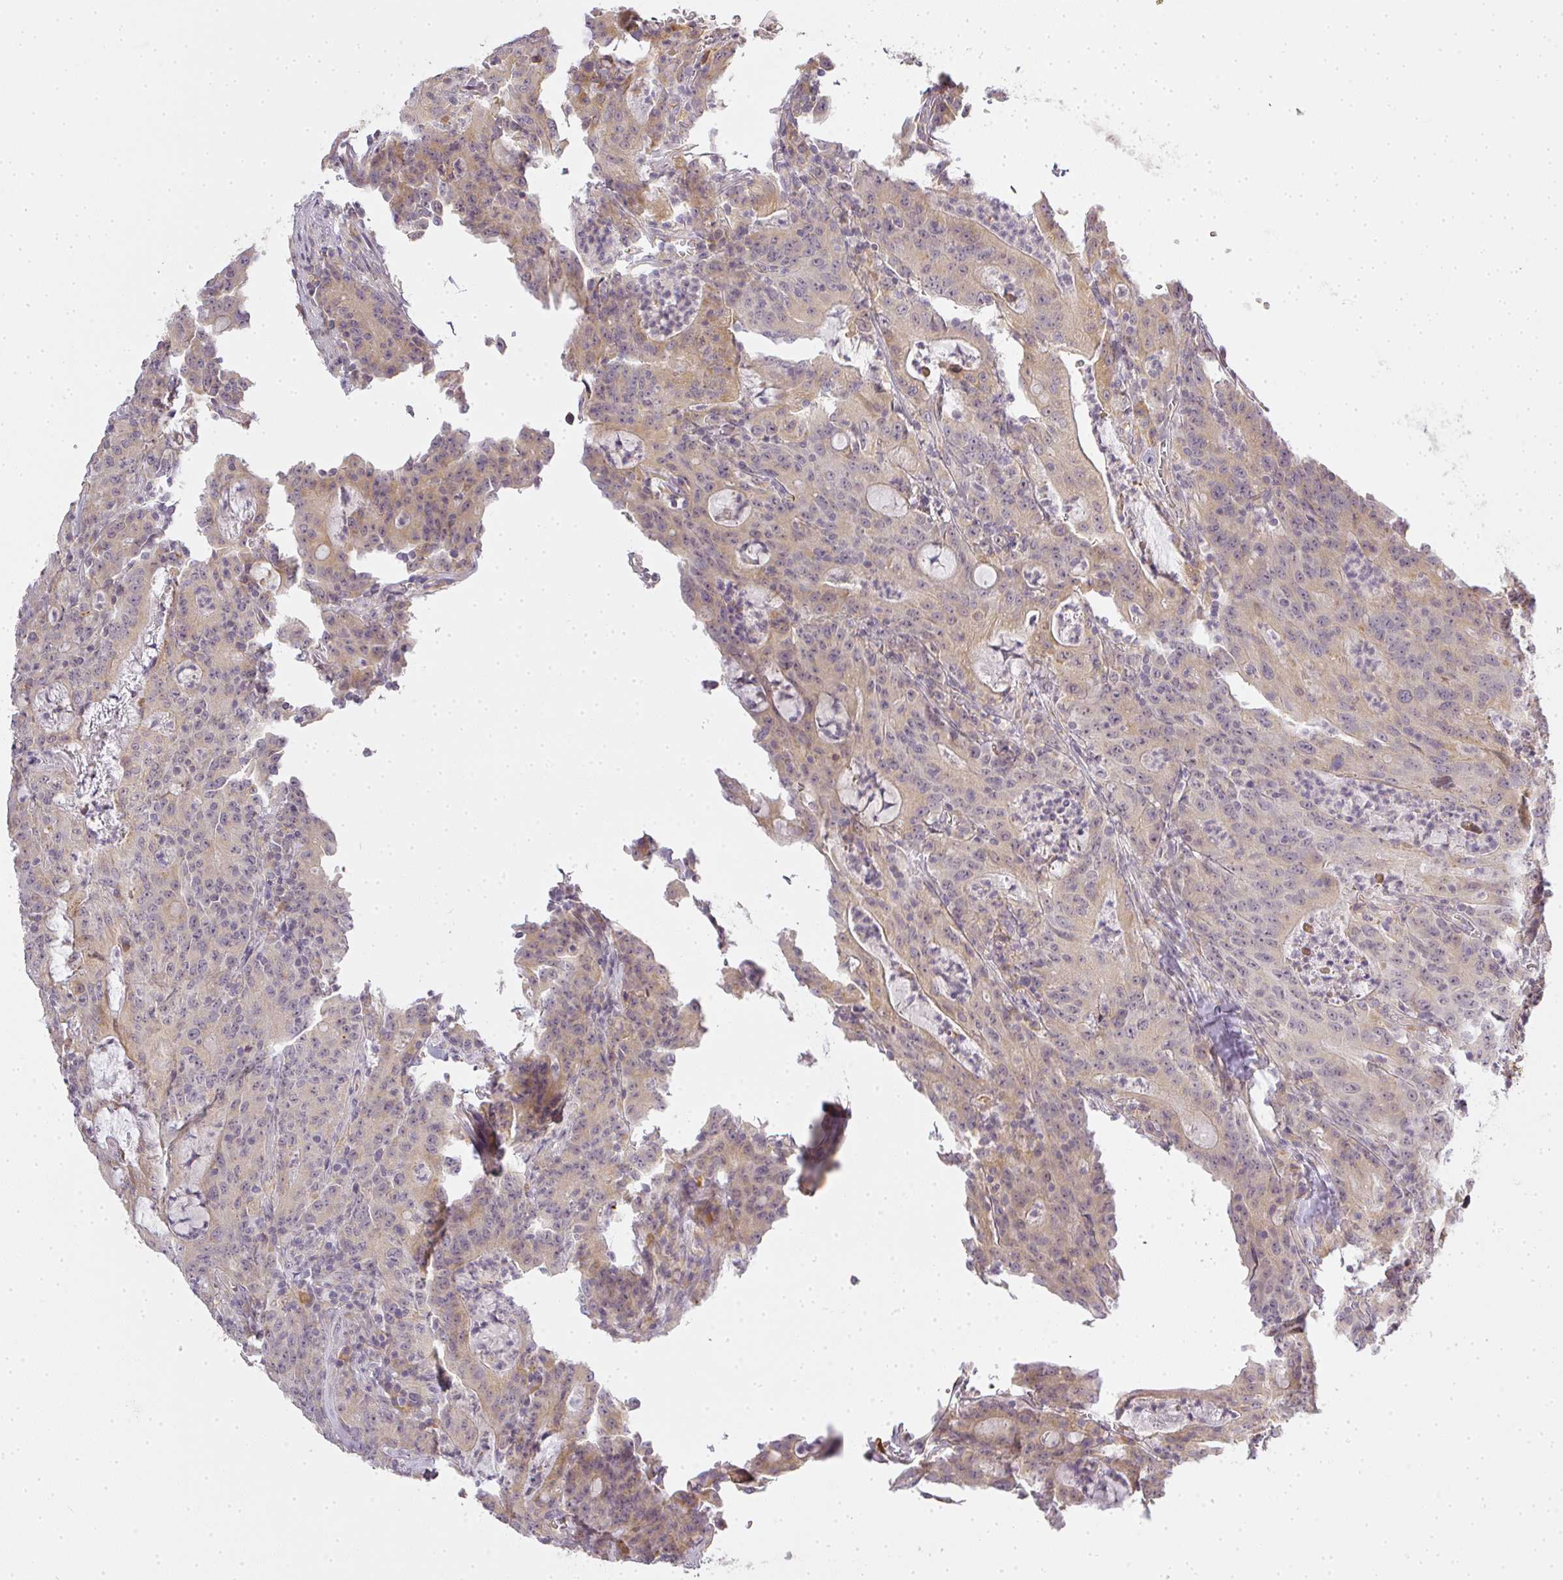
{"staining": {"intensity": "weak", "quantity": "25%-75%", "location": "cytoplasmic/membranous"}, "tissue": "colorectal cancer", "cell_type": "Tumor cells", "image_type": "cancer", "snomed": [{"axis": "morphology", "description": "Adenocarcinoma, NOS"}, {"axis": "topography", "description": "Colon"}], "caption": "IHC (DAB (3,3'-diaminobenzidine)) staining of colorectal cancer demonstrates weak cytoplasmic/membranous protein positivity in approximately 25%-75% of tumor cells.", "gene": "MED19", "patient": {"sex": "male", "age": 83}}